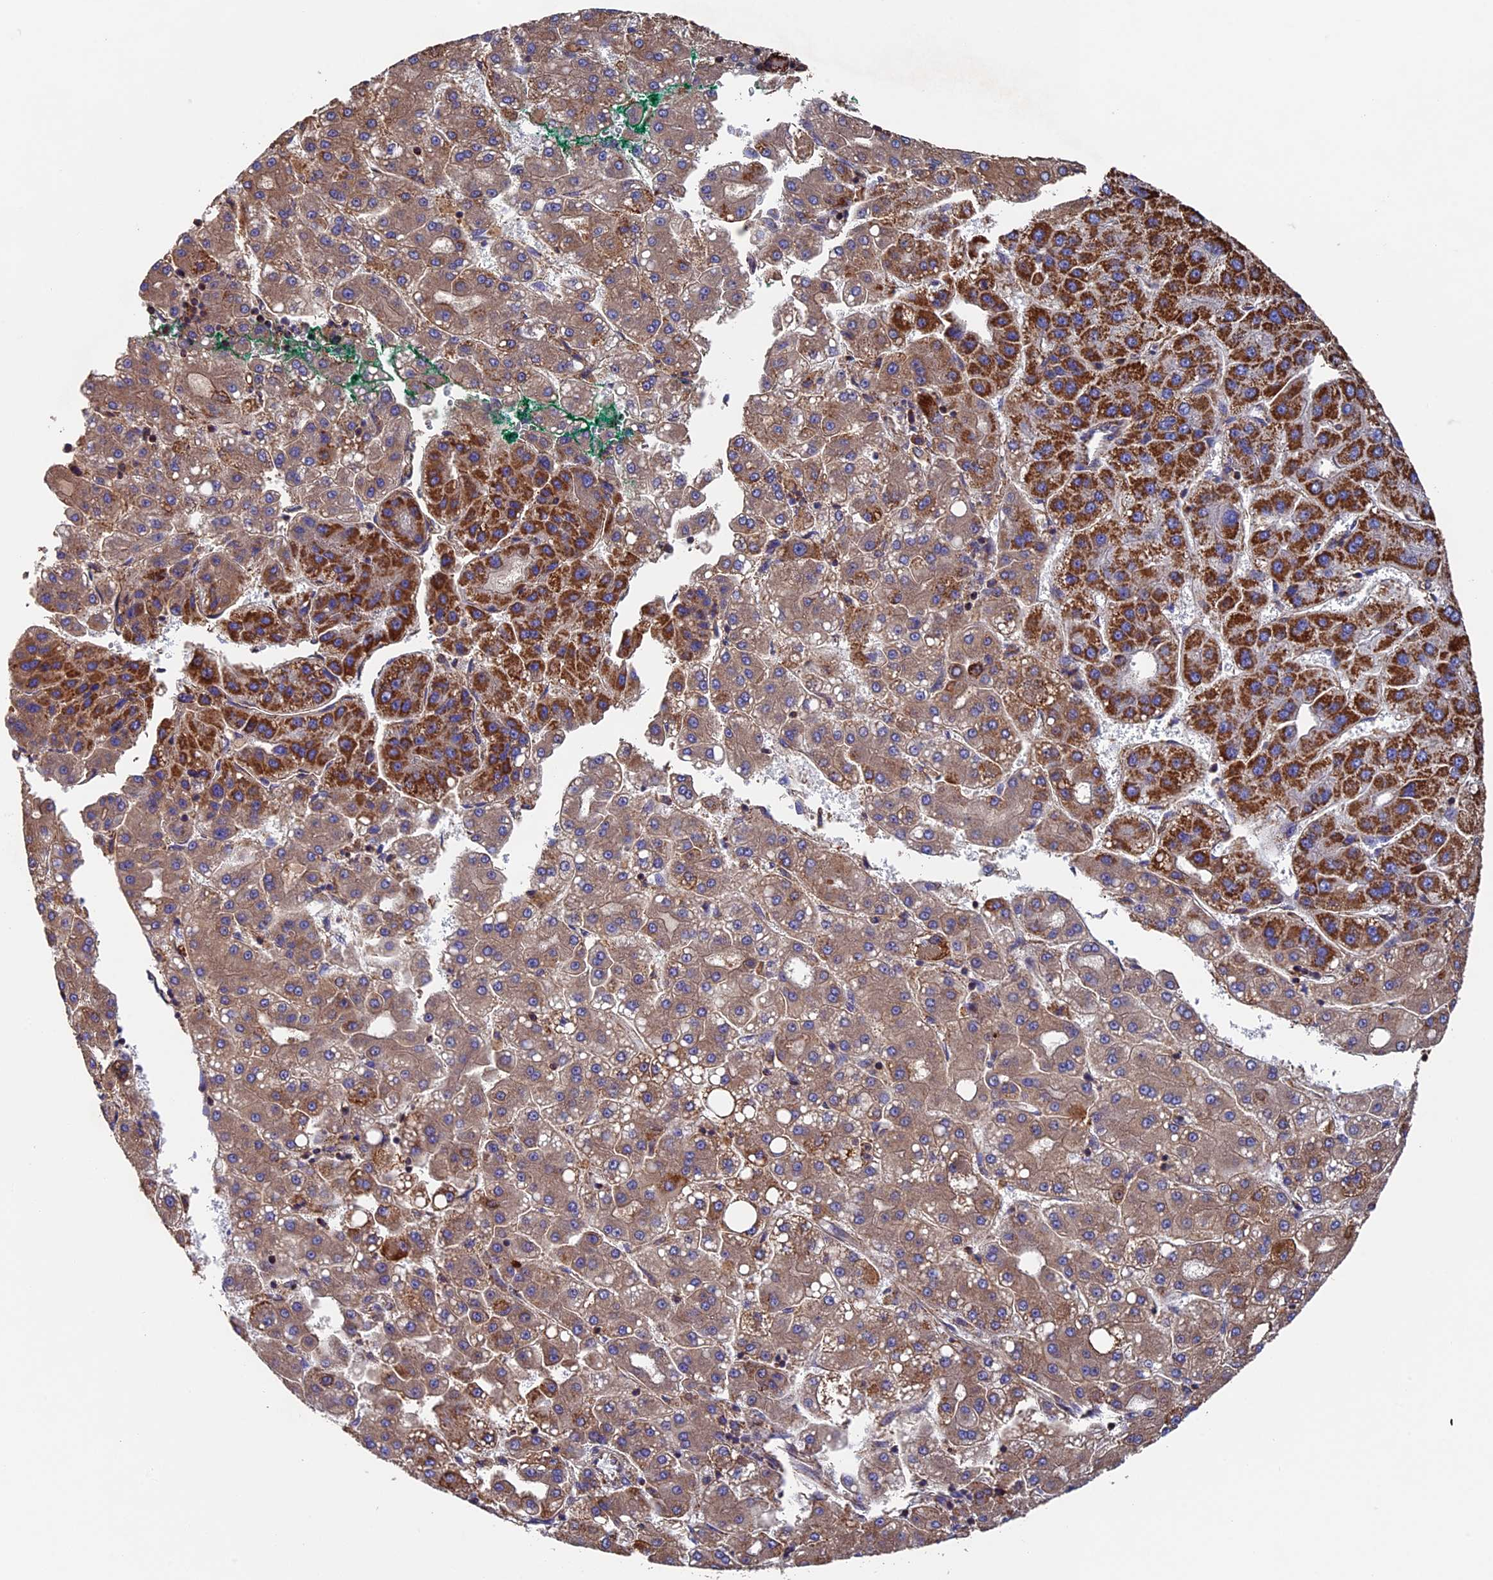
{"staining": {"intensity": "strong", "quantity": "25%-75%", "location": "cytoplasmic/membranous"}, "tissue": "liver cancer", "cell_type": "Tumor cells", "image_type": "cancer", "snomed": [{"axis": "morphology", "description": "Carcinoma, Hepatocellular, NOS"}, {"axis": "topography", "description": "Liver"}], "caption": "This micrograph reveals immunohistochemistry (IHC) staining of hepatocellular carcinoma (liver), with high strong cytoplasmic/membranous expression in approximately 25%-75% of tumor cells.", "gene": "ADAT1", "patient": {"sex": "male", "age": 65}}